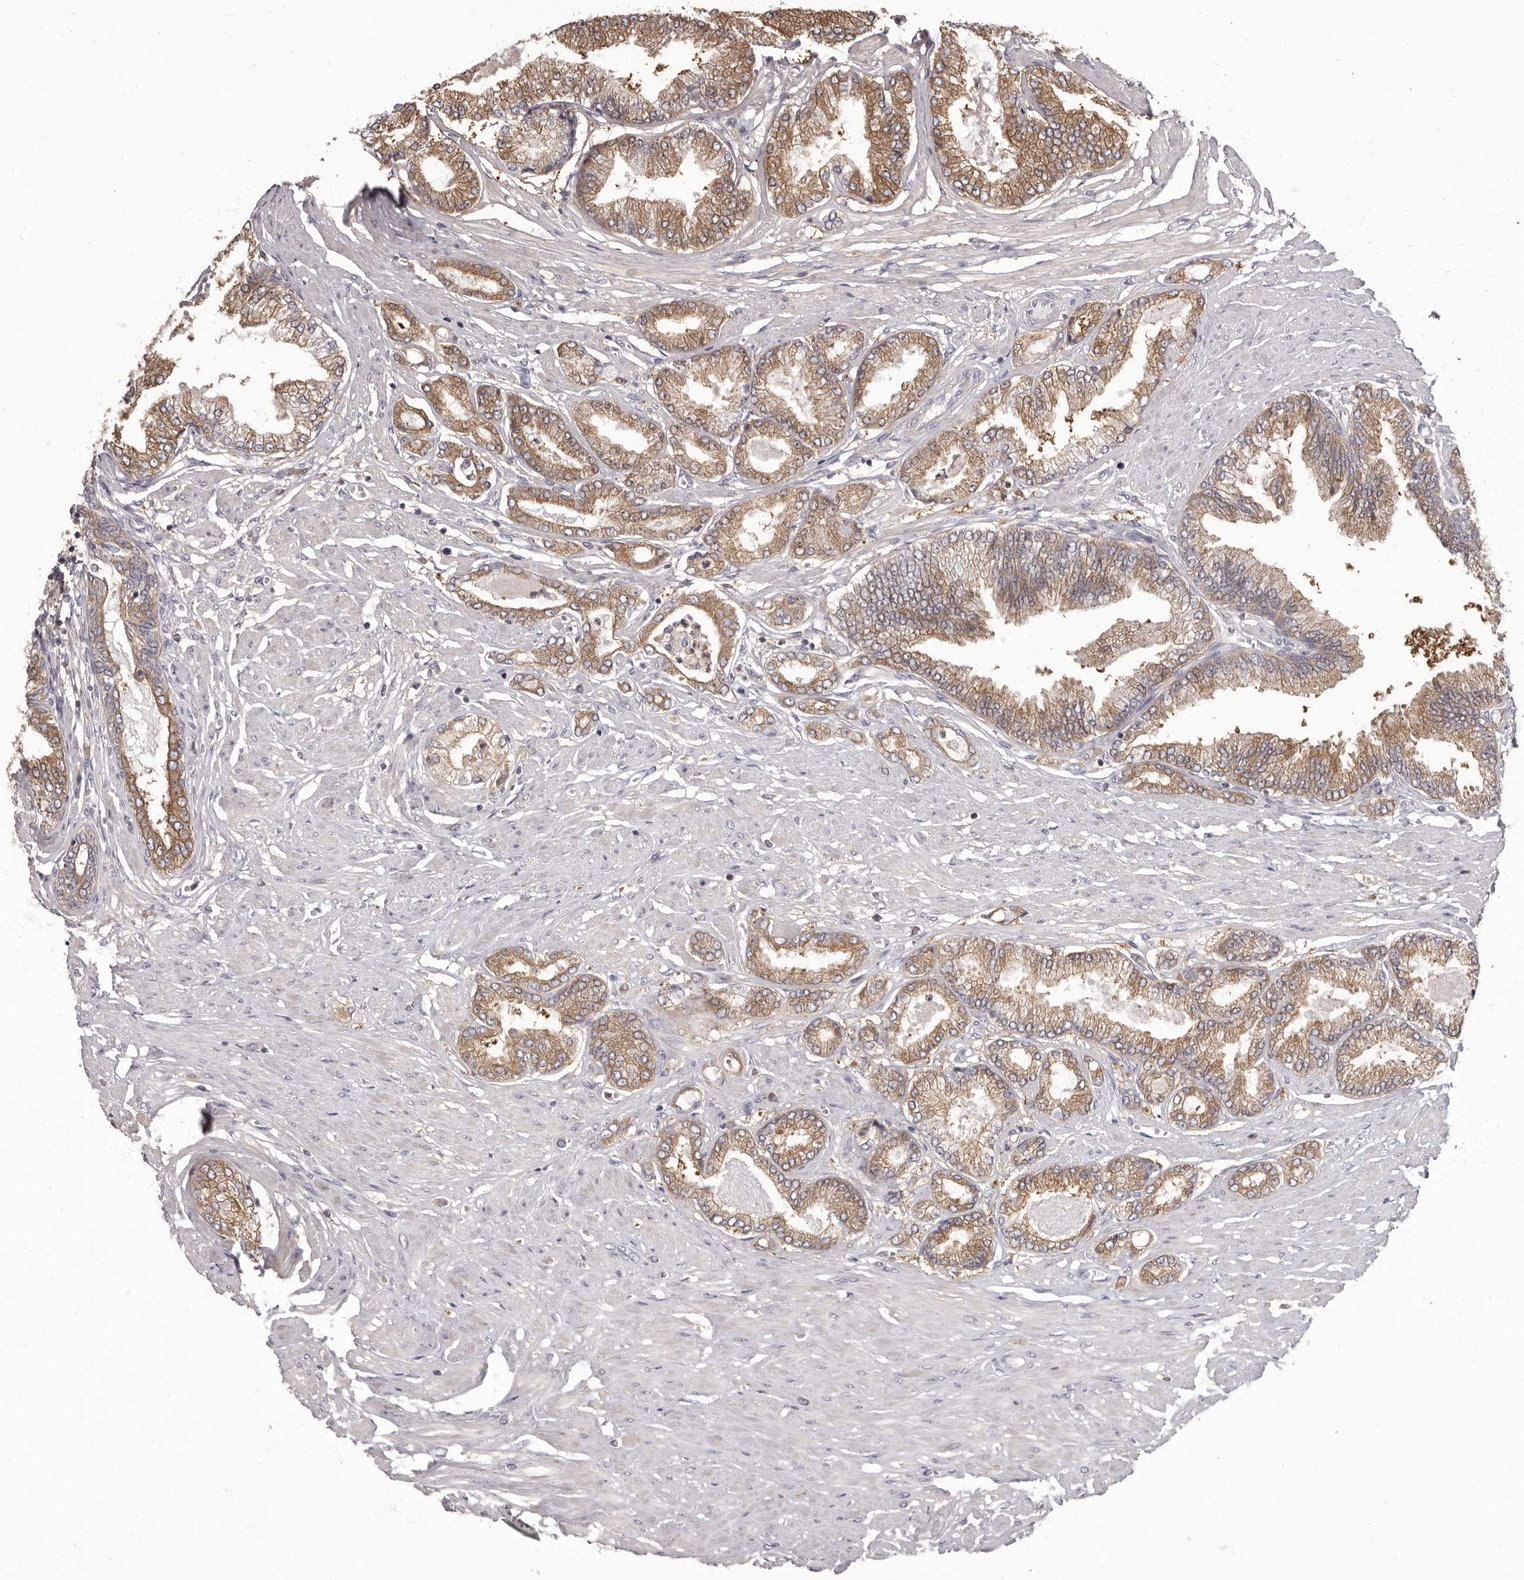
{"staining": {"intensity": "moderate", "quantity": ">75%", "location": "cytoplasmic/membranous"}, "tissue": "prostate cancer", "cell_type": "Tumor cells", "image_type": "cancer", "snomed": [{"axis": "morphology", "description": "Adenocarcinoma, Low grade"}, {"axis": "topography", "description": "Prostate"}], "caption": "Low-grade adenocarcinoma (prostate) was stained to show a protein in brown. There is medium levels of moderate cytoplasmic/membranous staining in approximately >75% of tumor cells. The staining is performed using DAB (3,3'-diaminobenzidine) brown chromogen to label protein expression. The nuclei are counter-stained blue using hematoxylin.", "gene": "APEH", "patient": {"sex": "male", "age": 63}}